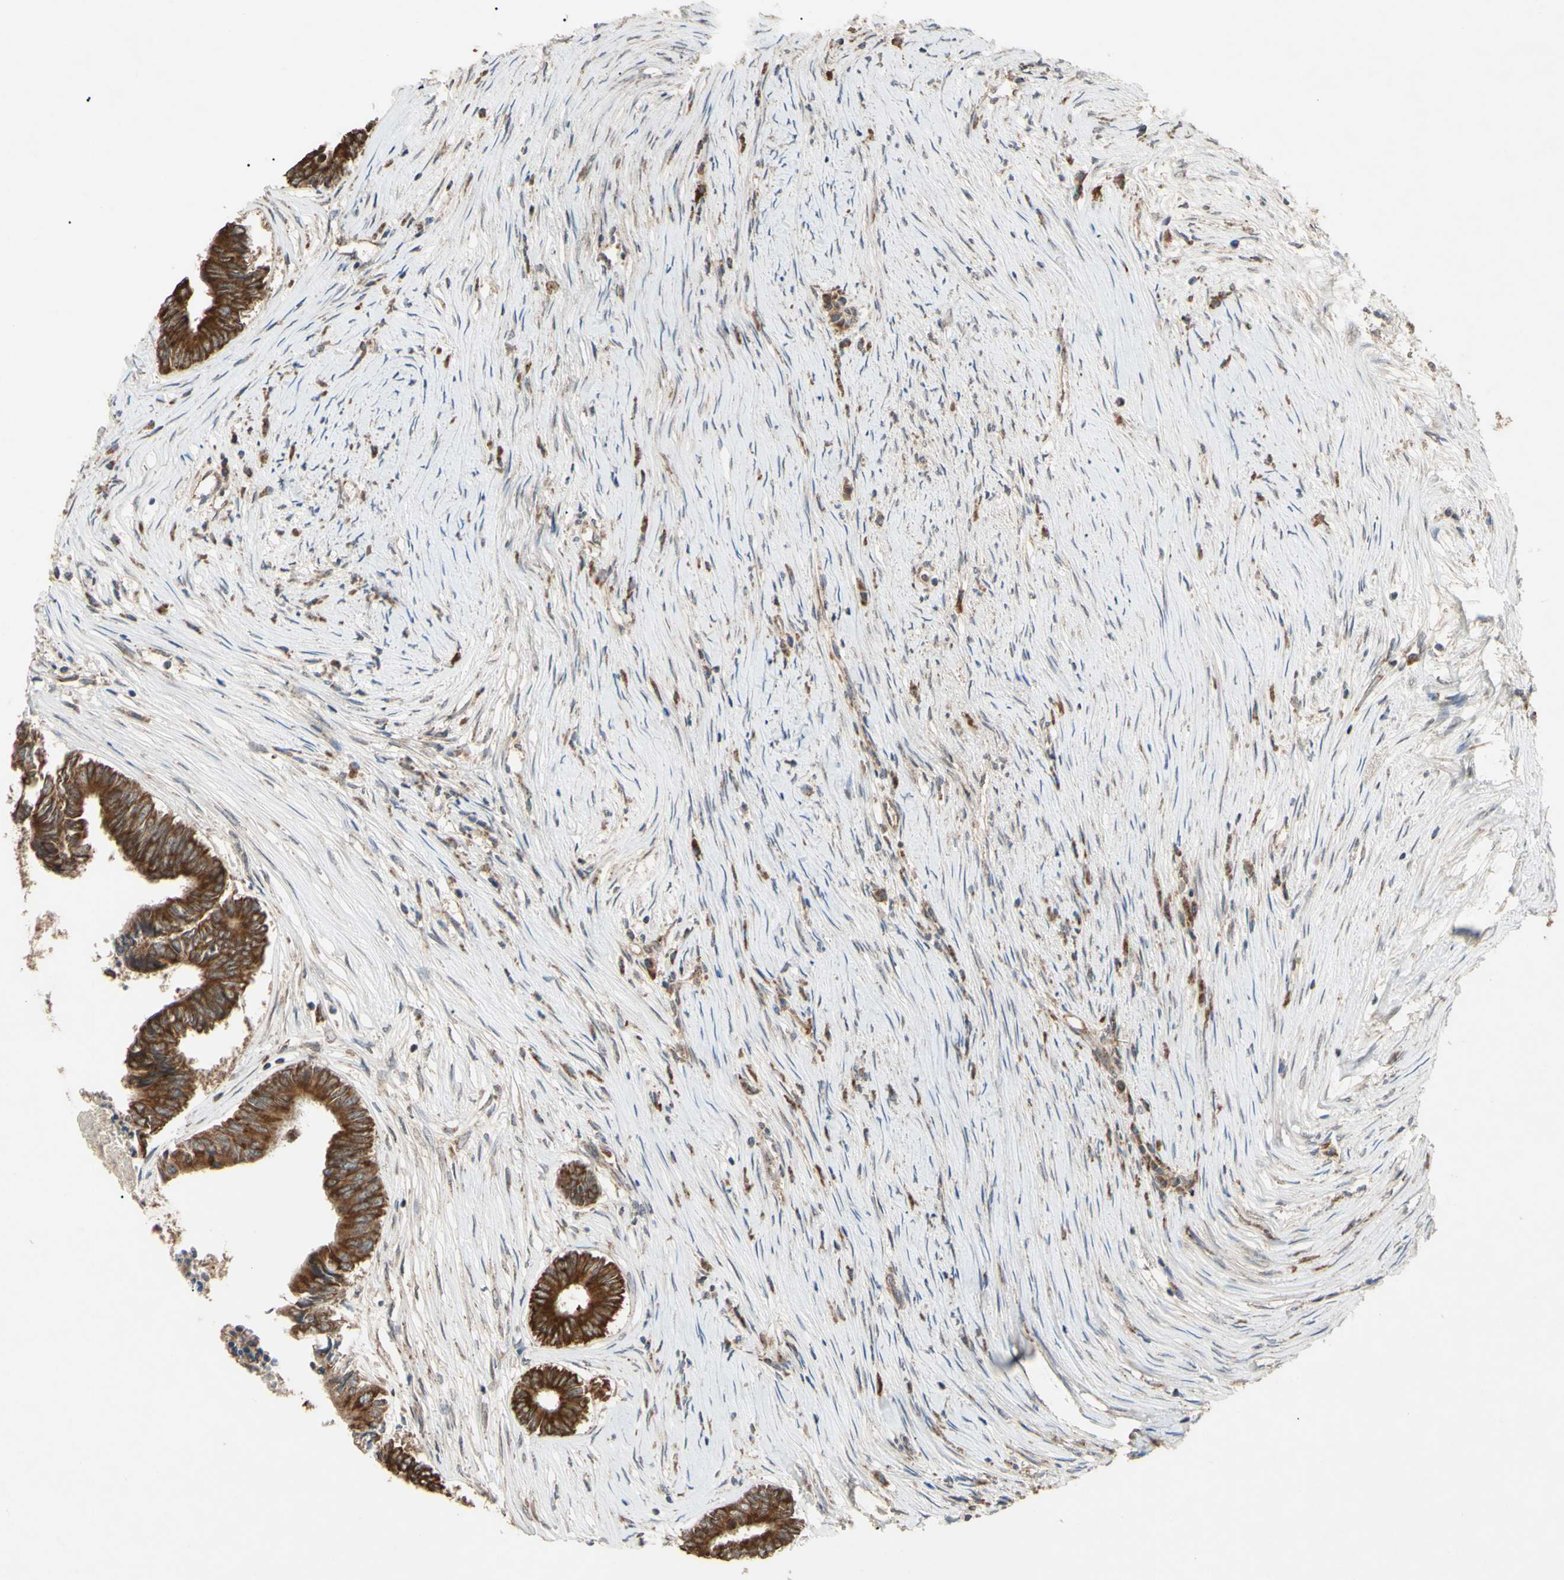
{"staining": {"intensity": "strong", "quantity": ">75%", "location": "cytoplasmic/membranous"}, "tissue": "colorectal cancer", "cell_type": "Tumor cells", "image_type": "cancer", "snomed": [{"axis": "morphology", "description": "Adenocarcinoma, NOS"}, {"axis": "topography", "description": "Rectum"}], "caption": "Brown immunohistochemical staining in colorectal adenocarcinoma demonstrates strong cytoplasmic/membranous positivity in about >75% of tumor cells. Nuclei are stained in blue.", "gene": "CD164", "patient": {"sex": "male", "age": 63}}